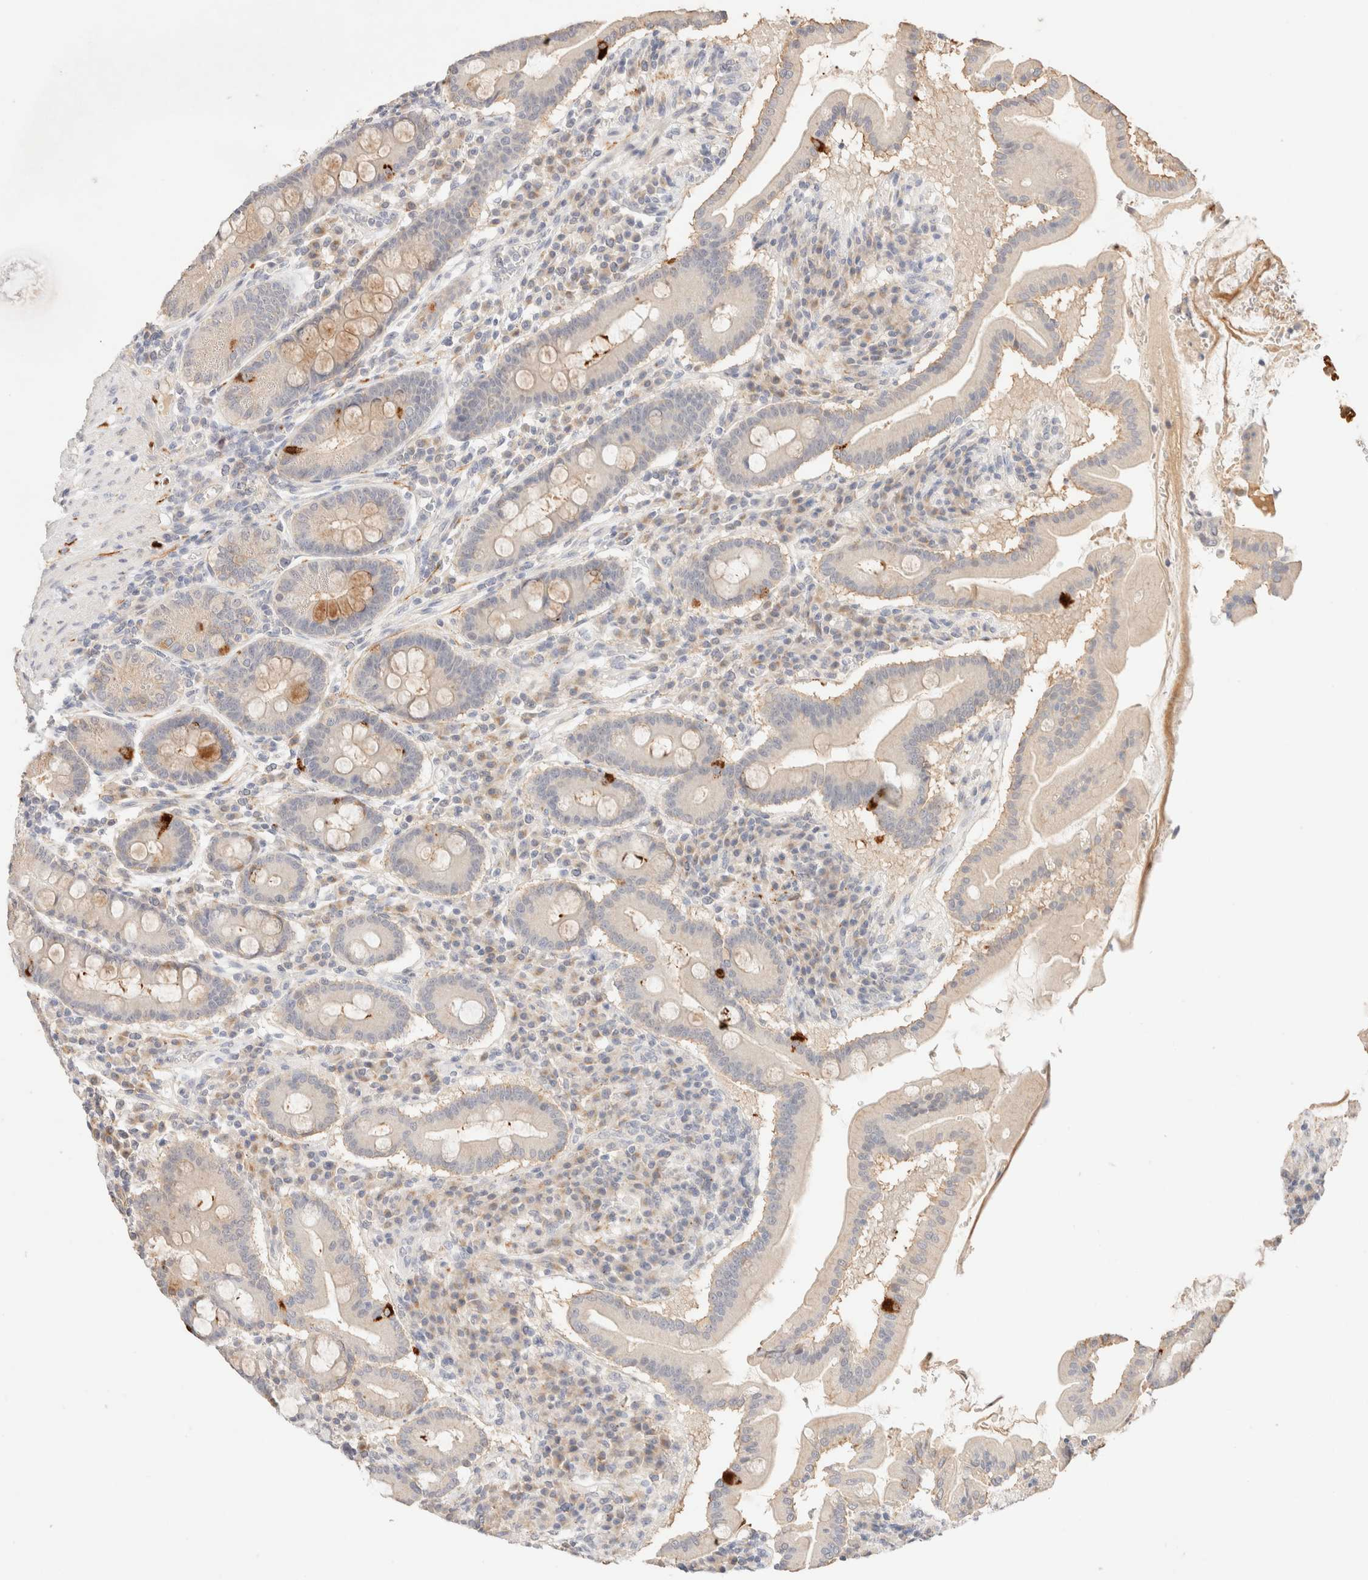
{"staining": {"intensity": "strong", "quantity": "<25%", "location": "cytoplasmic/membranous"}, "tissue": "duodenum", "cell_type": "Glandular cells", "image_type": "normal", "snomed": [{"axis": "morphology", "description": "Normal tissue, NOS"}, {"axis": "topography", "description": "Duodenum"}], "caption": "This photomicrograph displays IHC staining of benign duodenum, with medium strong cytoplasmic/membranous expression in about <25% of glandular cells.", "gene": "SNTB1", "patient": {"sex": "male", "age": 50}}